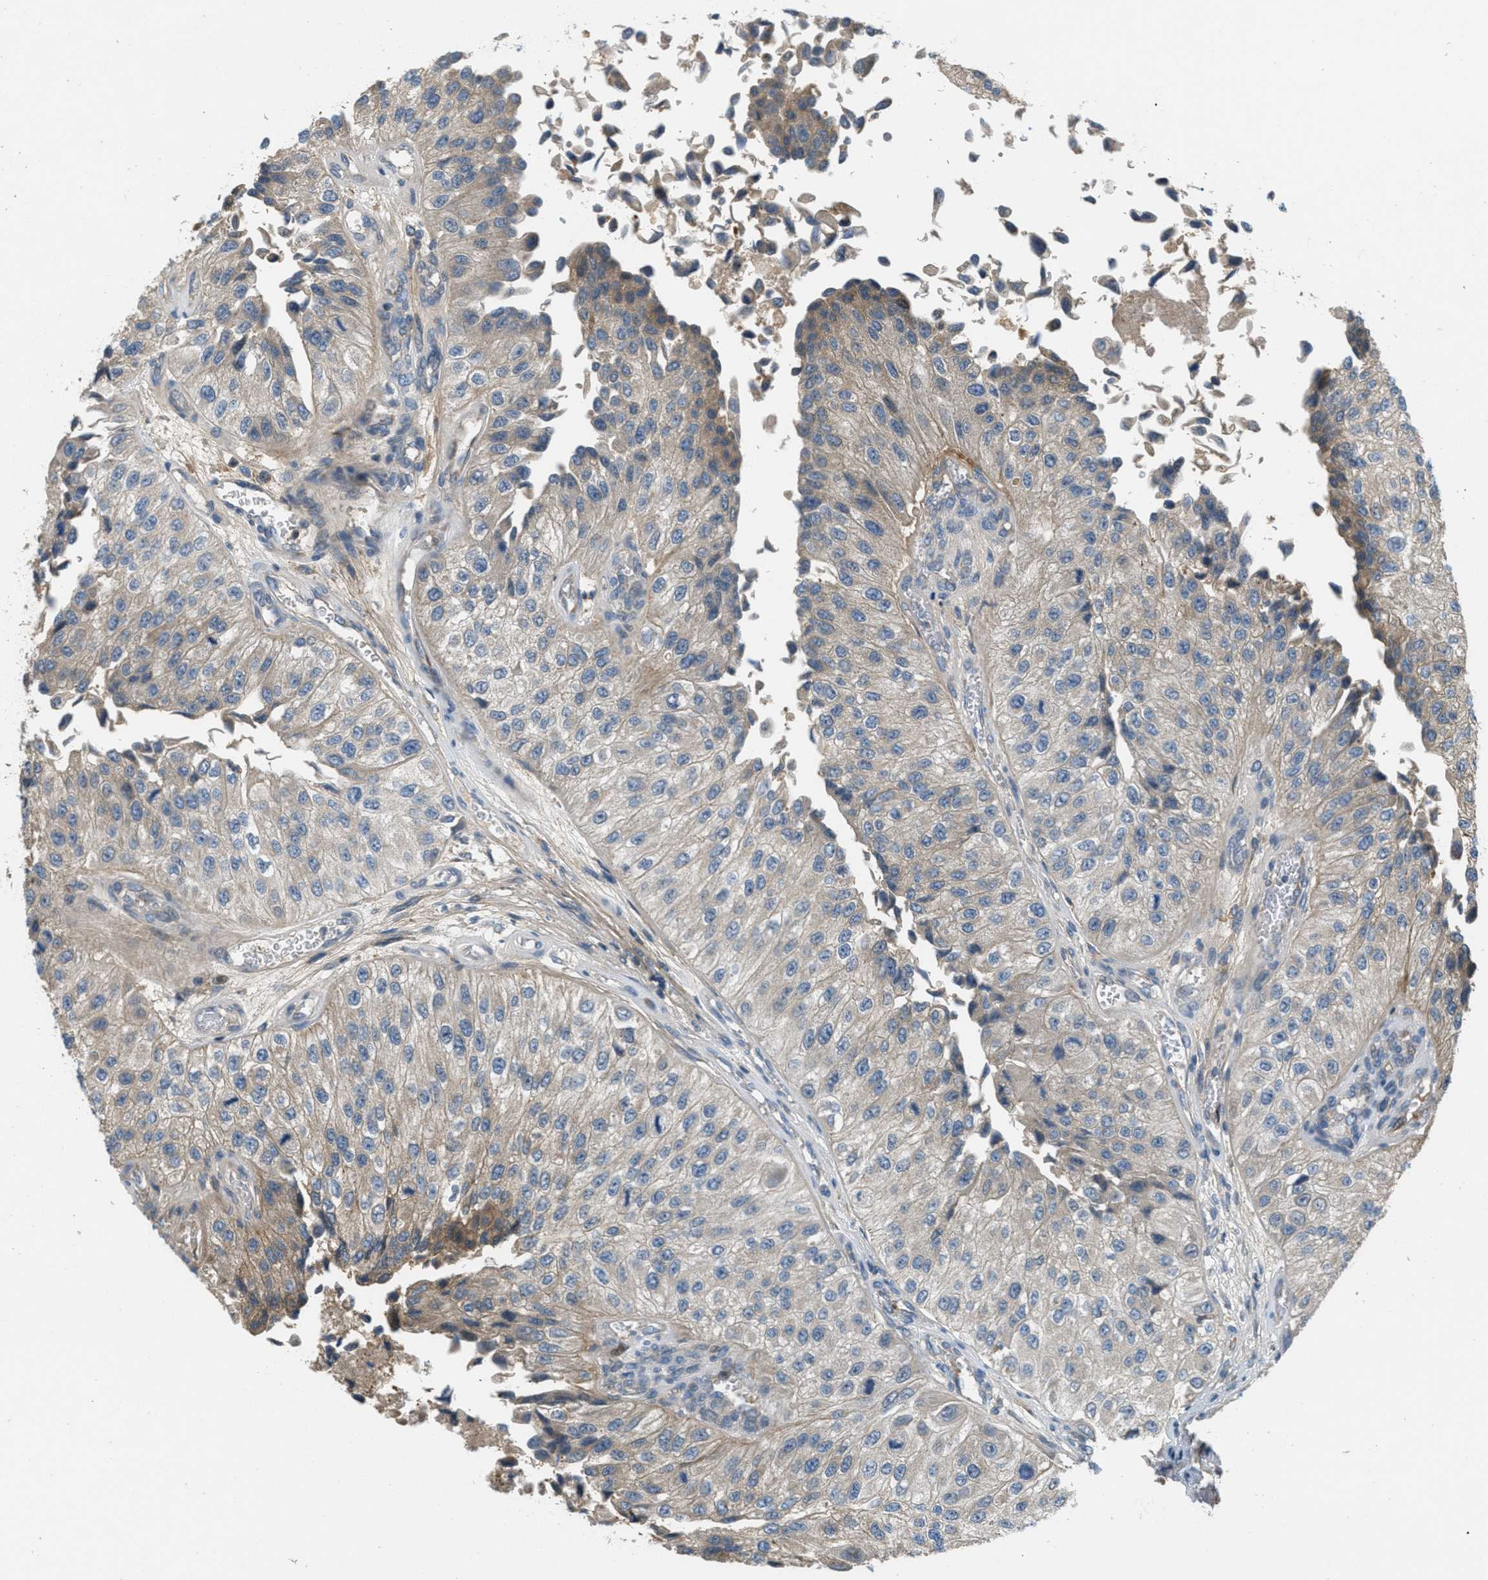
{"staining": {"intensity": "weak", "quantity": "25%-75%", "location": "cytoplasmic/membranous"}, "tissue": "urothelial cancer", "cell_type": "Tumor cells", "image_type": "cancer", "snomed": [{"axis": "morphology", "description": "Urothelial carcinoma, High grade"}, {"axis": "topography", "description": "Kidney"}, {"axis": "topography", "description": "Urinary bladder"}], "caption": "Urothelial cancer stained for a protein demonstrates weak cytoplasmic/membranous positivity in tumor cells.", "gene": "ADCY6", "patient": {"sex": "male", "age": 77}}